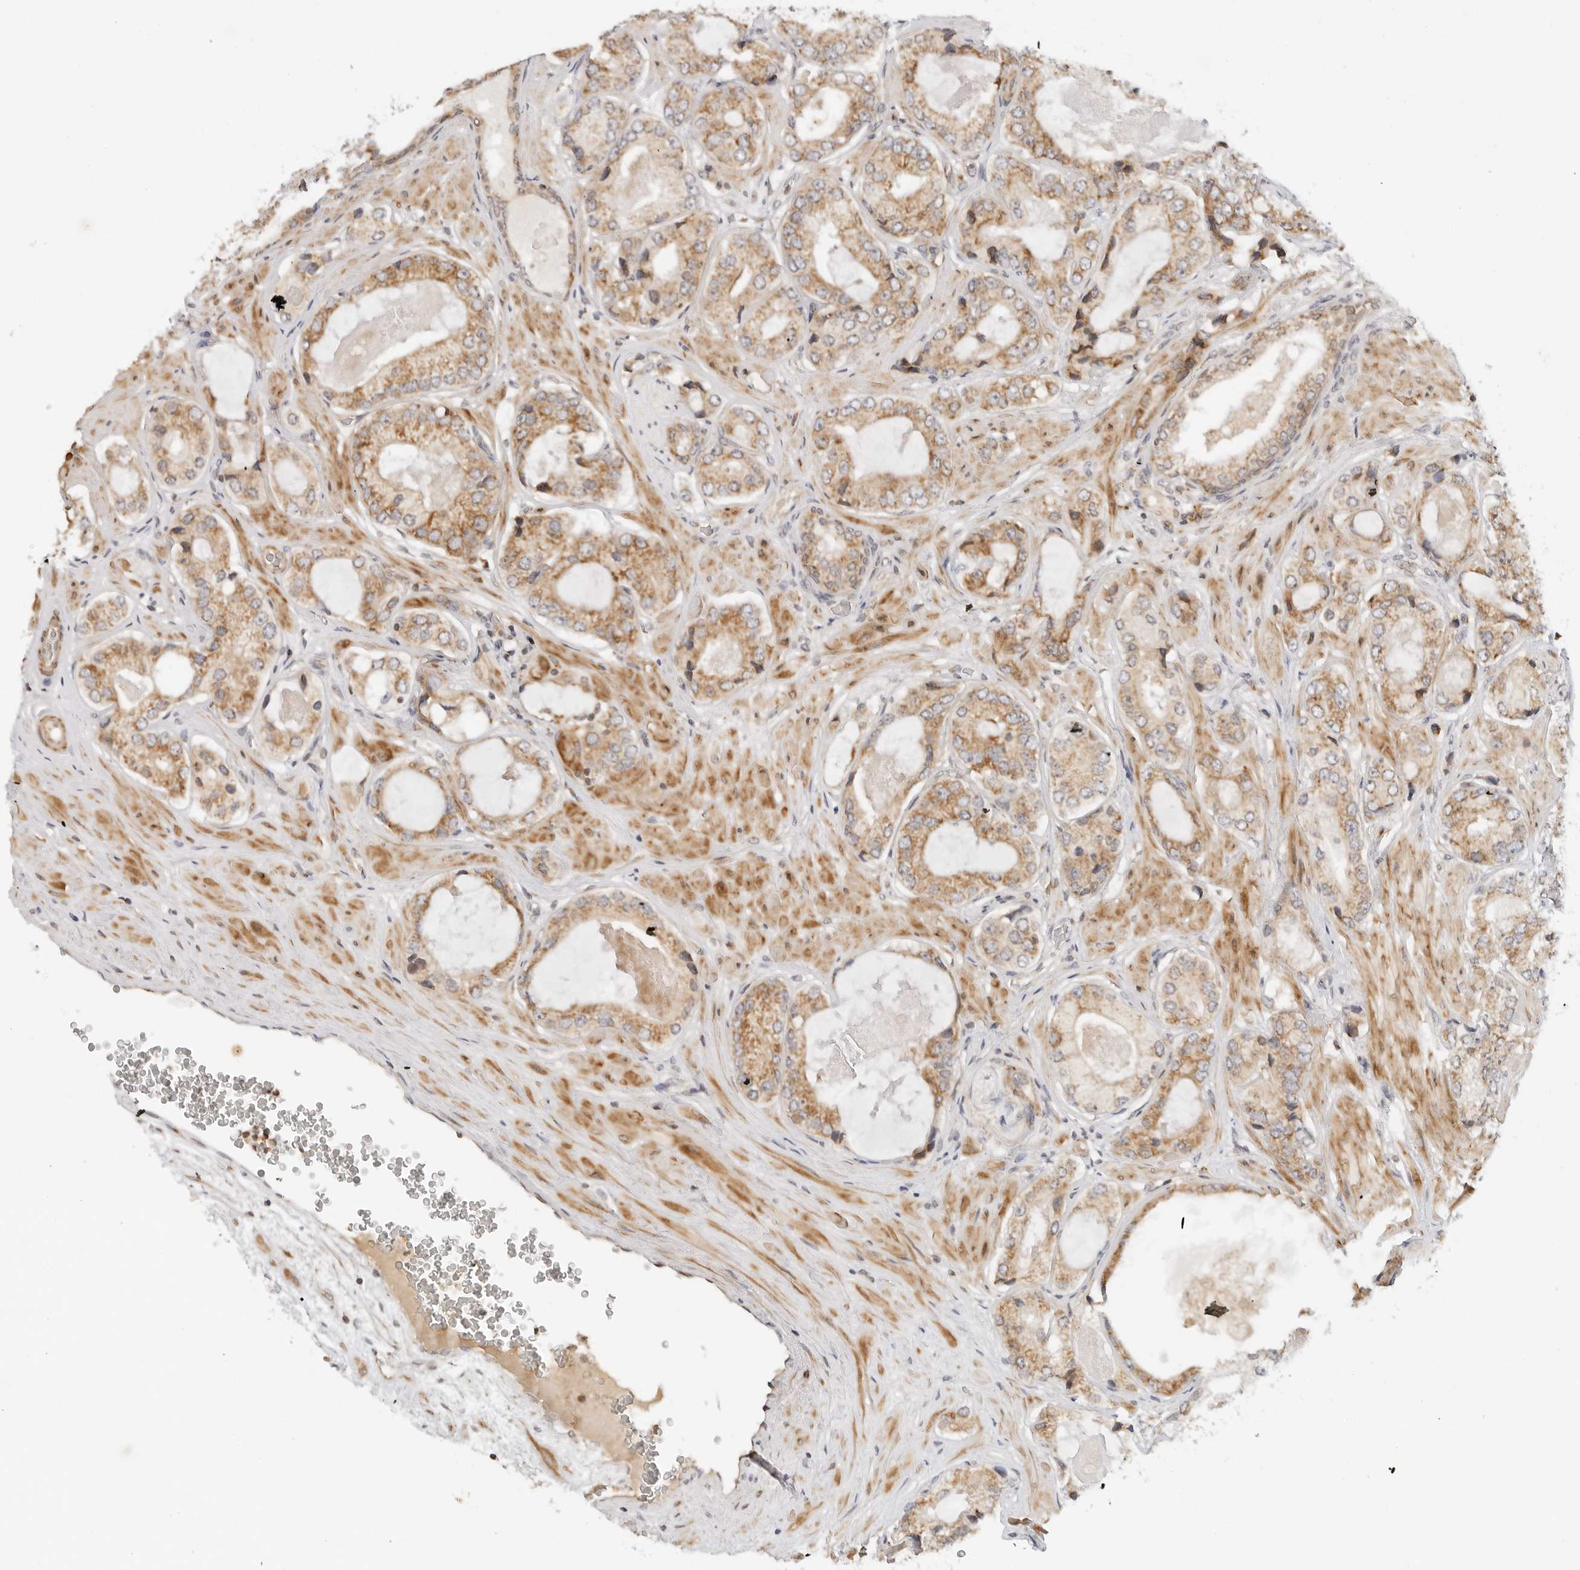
{"staining": {"intensity": "moderate", "quantity": ">75%", "location": "cytoplasmic/membranous"}, "tissue": "prostate cancer", "cell_type": "Tumor cells", "image_type": "cancer", "snomed": [{"axis": "morphology", "description": "Adenocarcinoma, High grade"}, {"axis": "topography", "description": "Prostate"}], "caption": "Protein staining exhibits moderate cytoplasmic/membranous staining in about >75% of tumor cells in prostate adenocarcinoma (high-grade).", "gene": "DYRK4", "patient": {"sex": "male", "age": 59}}